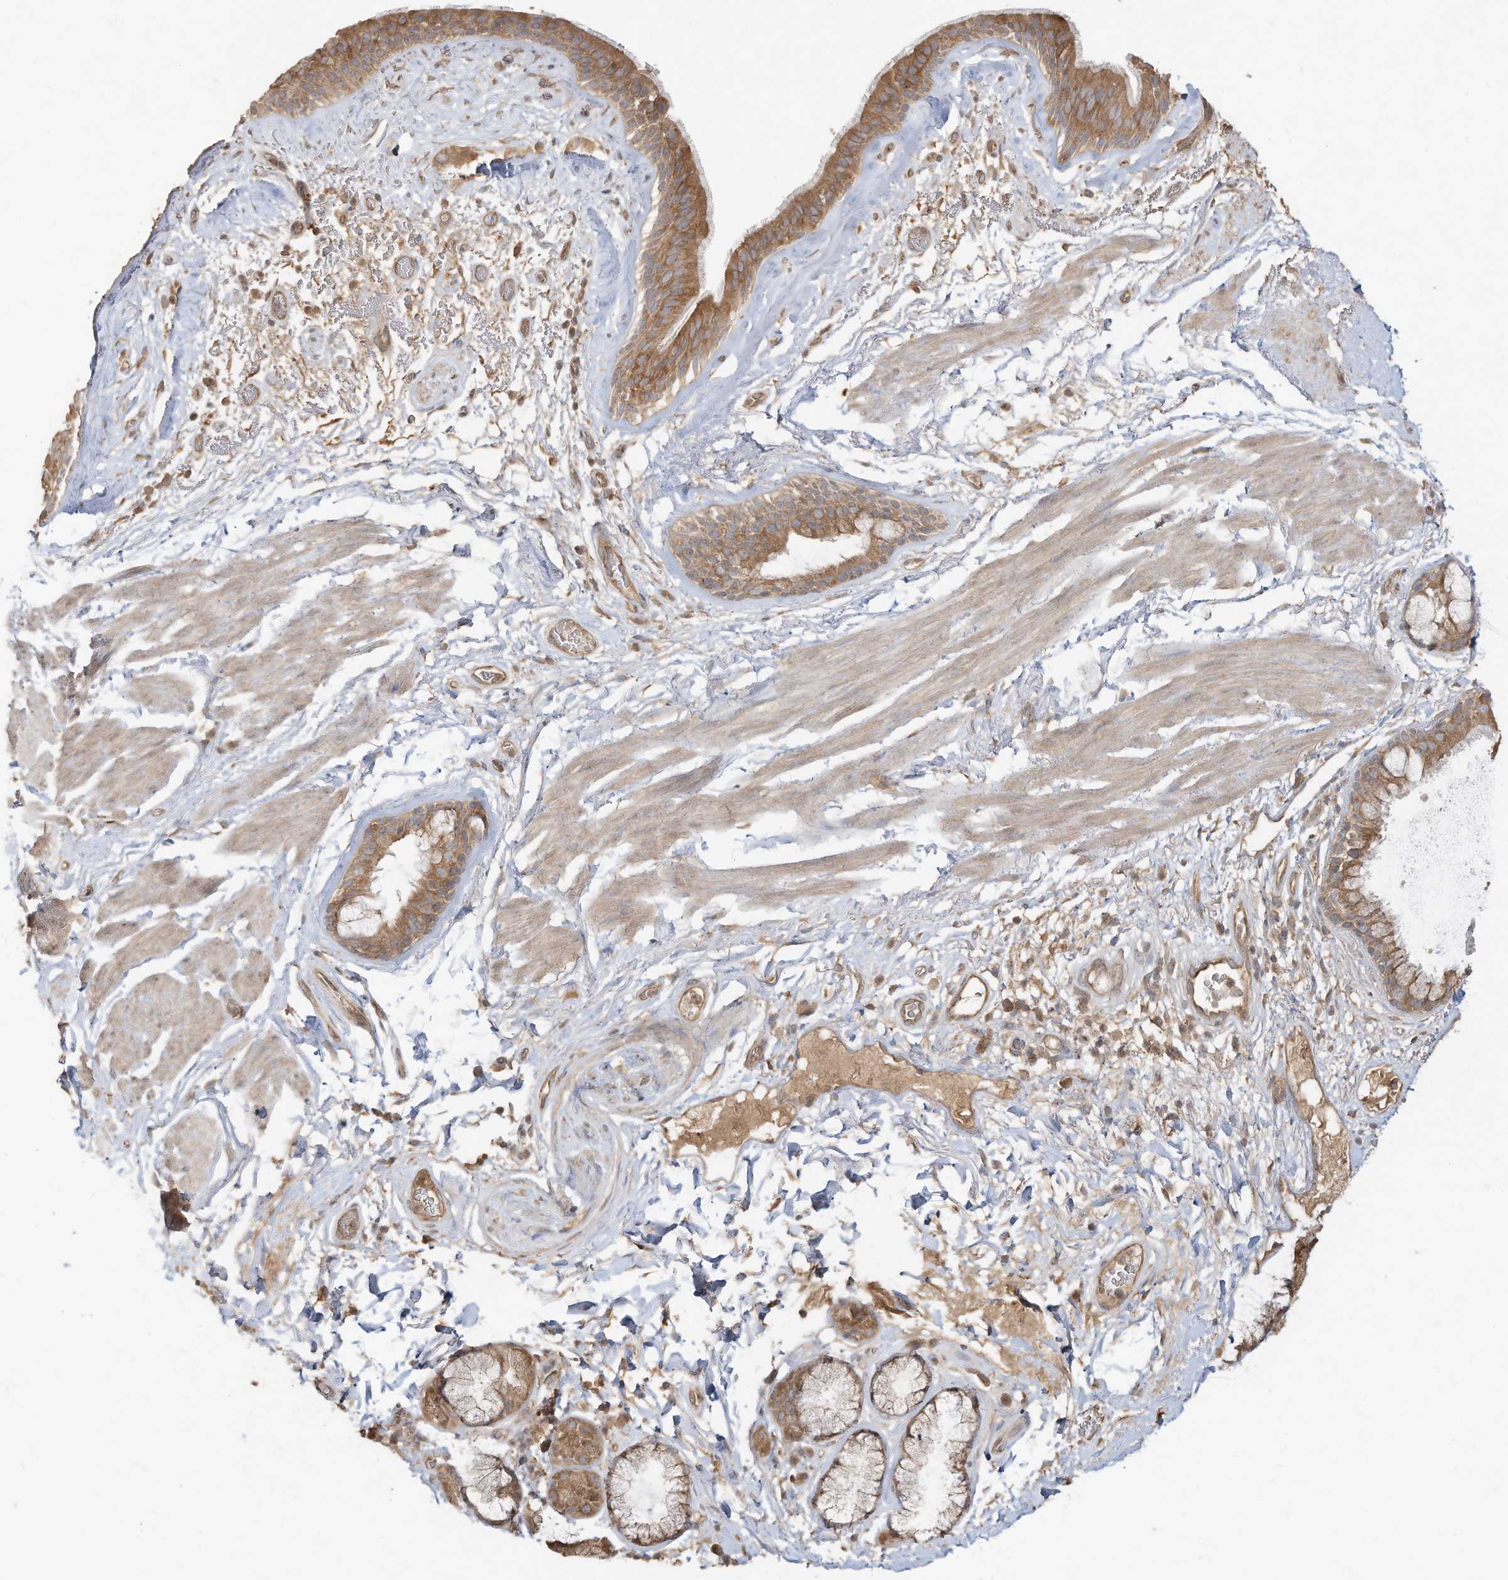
{"staining": {"intensity": "moderate", "quantity": ">75%", "location": "cytoplasmic/membranous"}, "tissue": "bronchus", "cell_type": "Respiratory epithelial cells", "image_type": "normal", "snomed": [{"axis": "morphology", "description": "Normal tissue, NOS"}, {"axis": "topography", "description": "Cartilage tissue"}], "caption": "This photomicrograph exhibits immunohistochemistry (IHC) staining of normal human bronchus, with medium moderate cytoplasmic/membranous staining in about >75% of respiratory epithelial cells.", "gene": "DYNC1I2", "patient": {"sex": "female", "age": 63}}